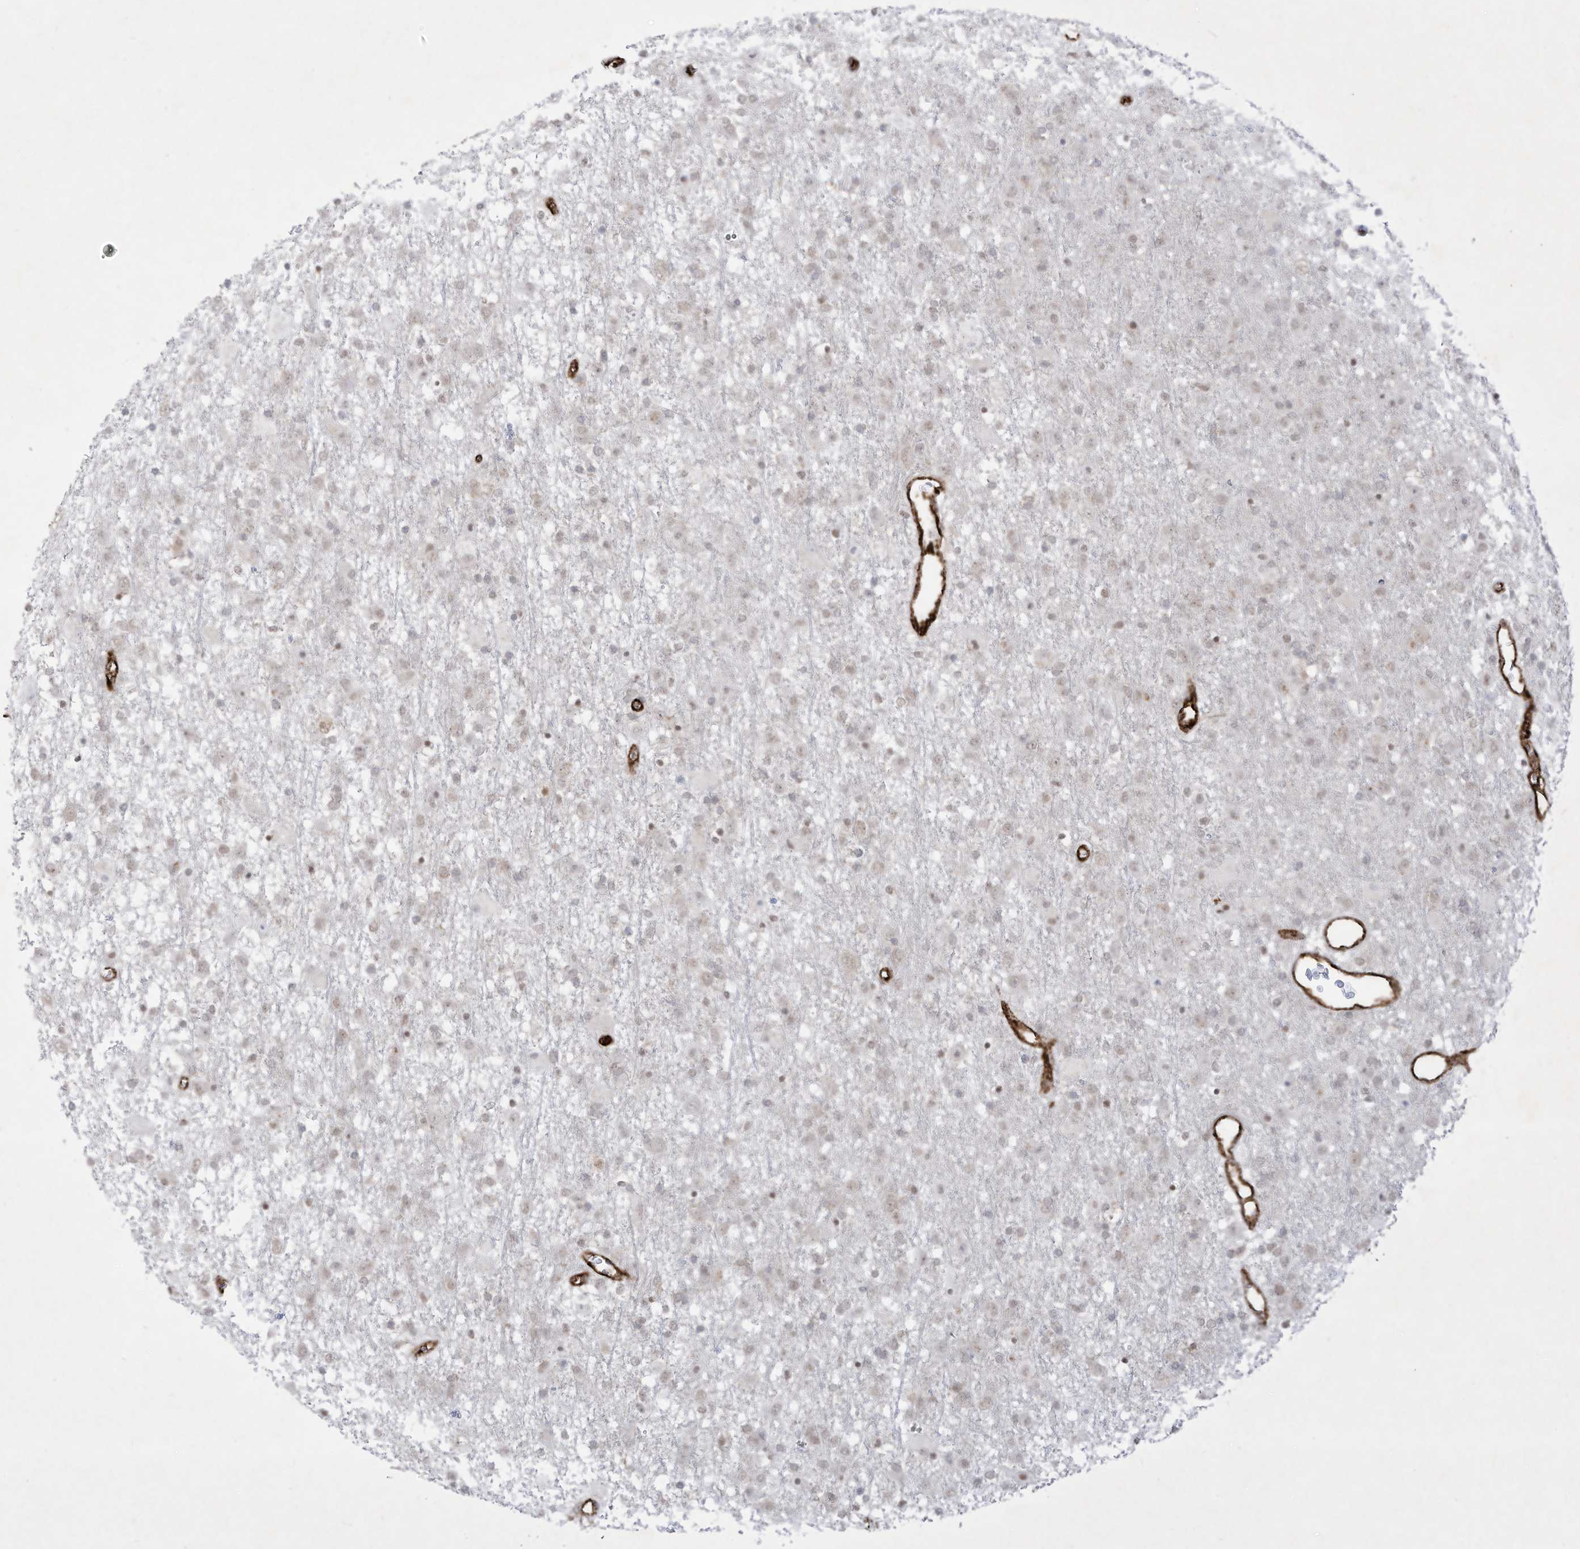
{"staining": {"intensity": "weak", "quantity": "<25%", "location": "cytoplasmic/membranous,nuclear"}, "tissue": "glioma", "cell_type": "Tumor cells", "image_type": "cancer", "snomed": [{"axis": "morphology", "description": "Glioma, malignant, Low grade"}, {"axis": "topography", "description": "Brain"}], "caption": "Glioma stained for a protein using IHC exhibits no positivity tumor cells.", "gene": "ZGRF1", "patient": {"sex": "male", "age": 65}}